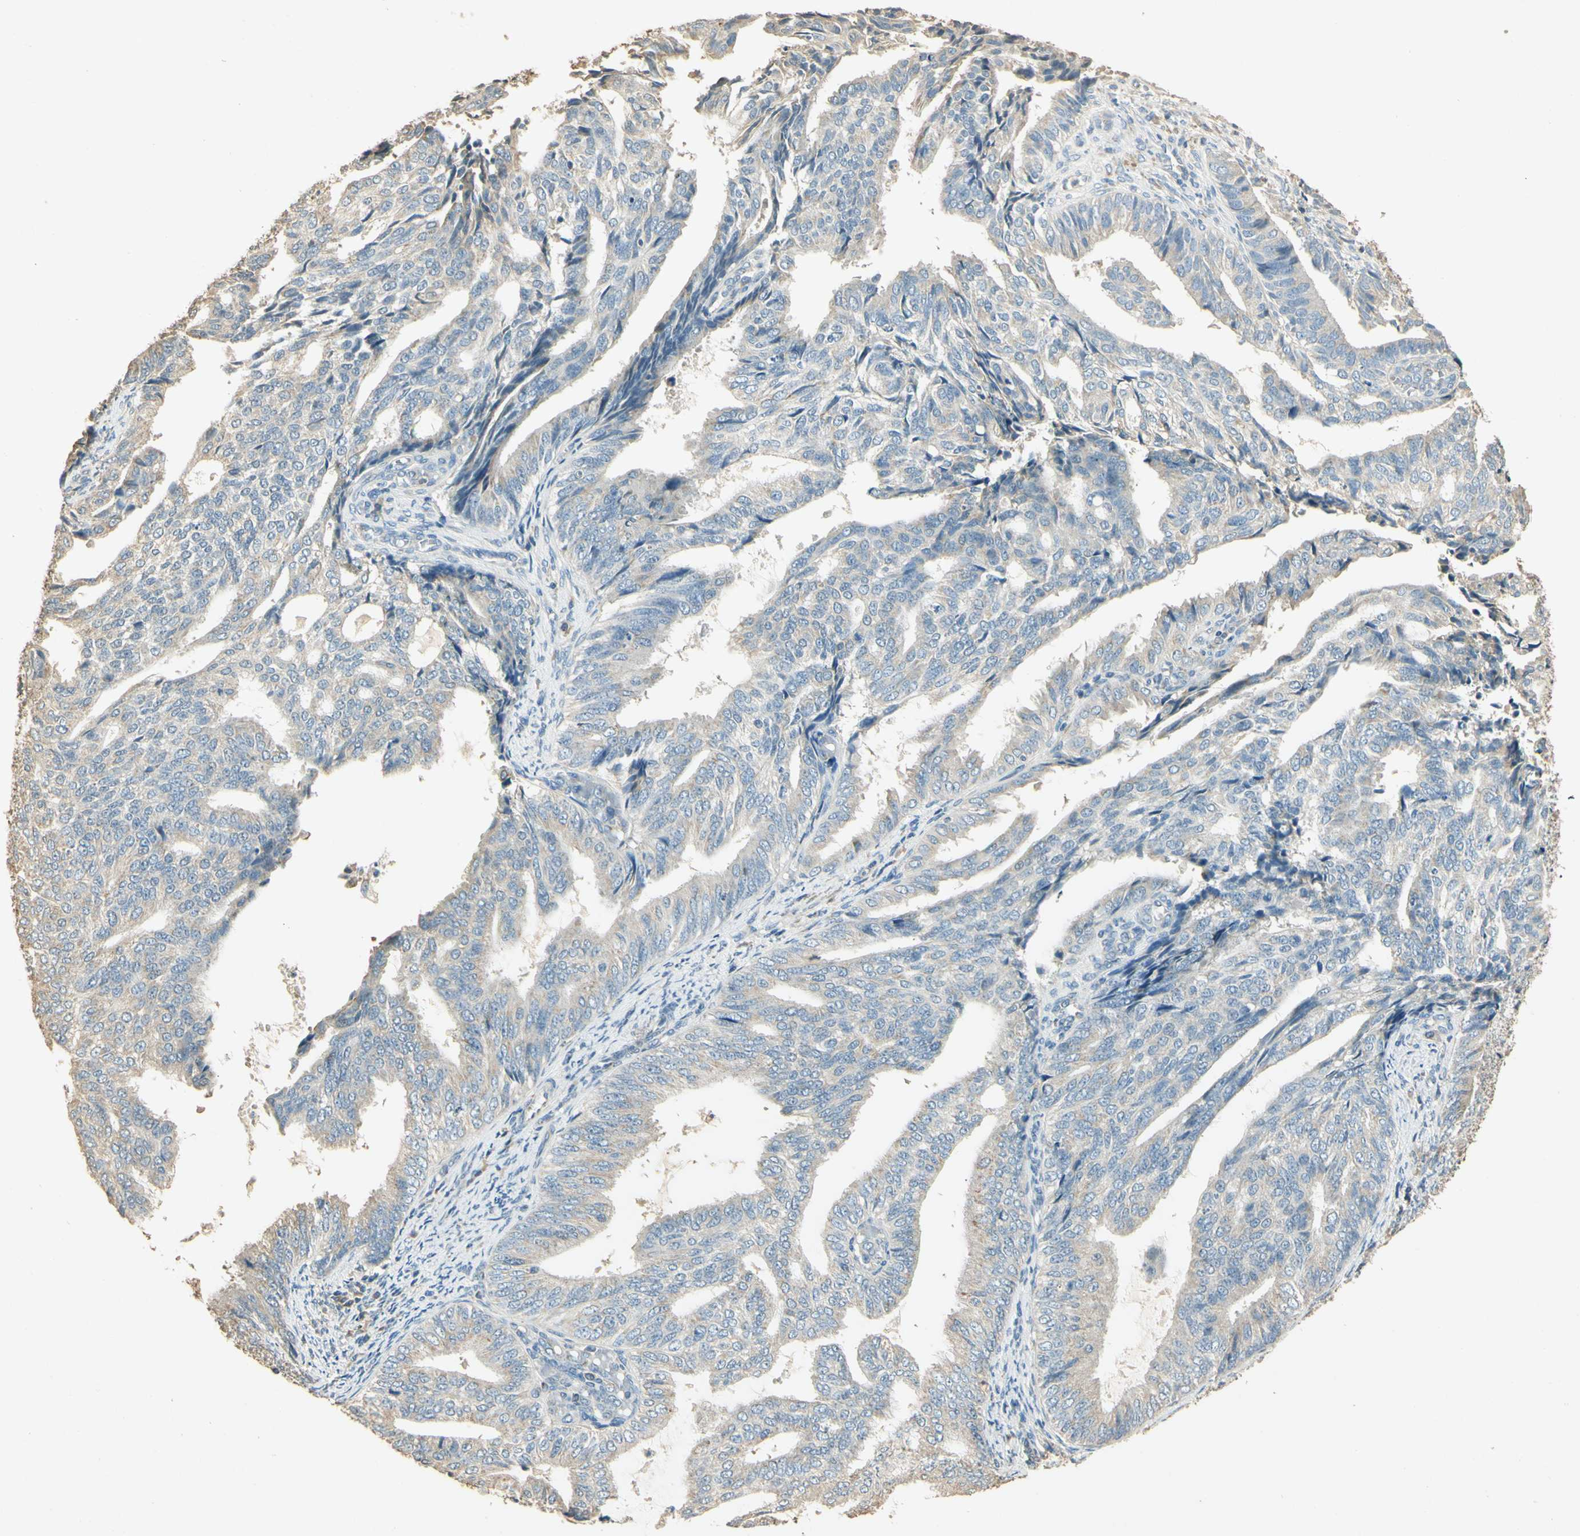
{"staining": {"intensity": "weak", "quantity": "25%-75%", "location": "cytoplasmic/membranous"}, "tissue": "endometrial cancer", "cell_type": "Tumor cells", "image_type": "cancer", "snomed": [{"axis": "morphology", "description": "Adenocarcinoma, NOS"}, {"axis": "topography", "description": "Endometrium"}], "caption": "Immunohistochemical staining of endometrial adenocarcinoma shows low levels of weak cytoplasmic/membranous protein expression in about 25%-75% of tumor cells. The staining is performed using DAB brown chromogen to label protein expression. The nuclei are counter-stained blue using hematoxylin.", "gene": "UXS1", "patient": {"sex": "female", "age": 58}}